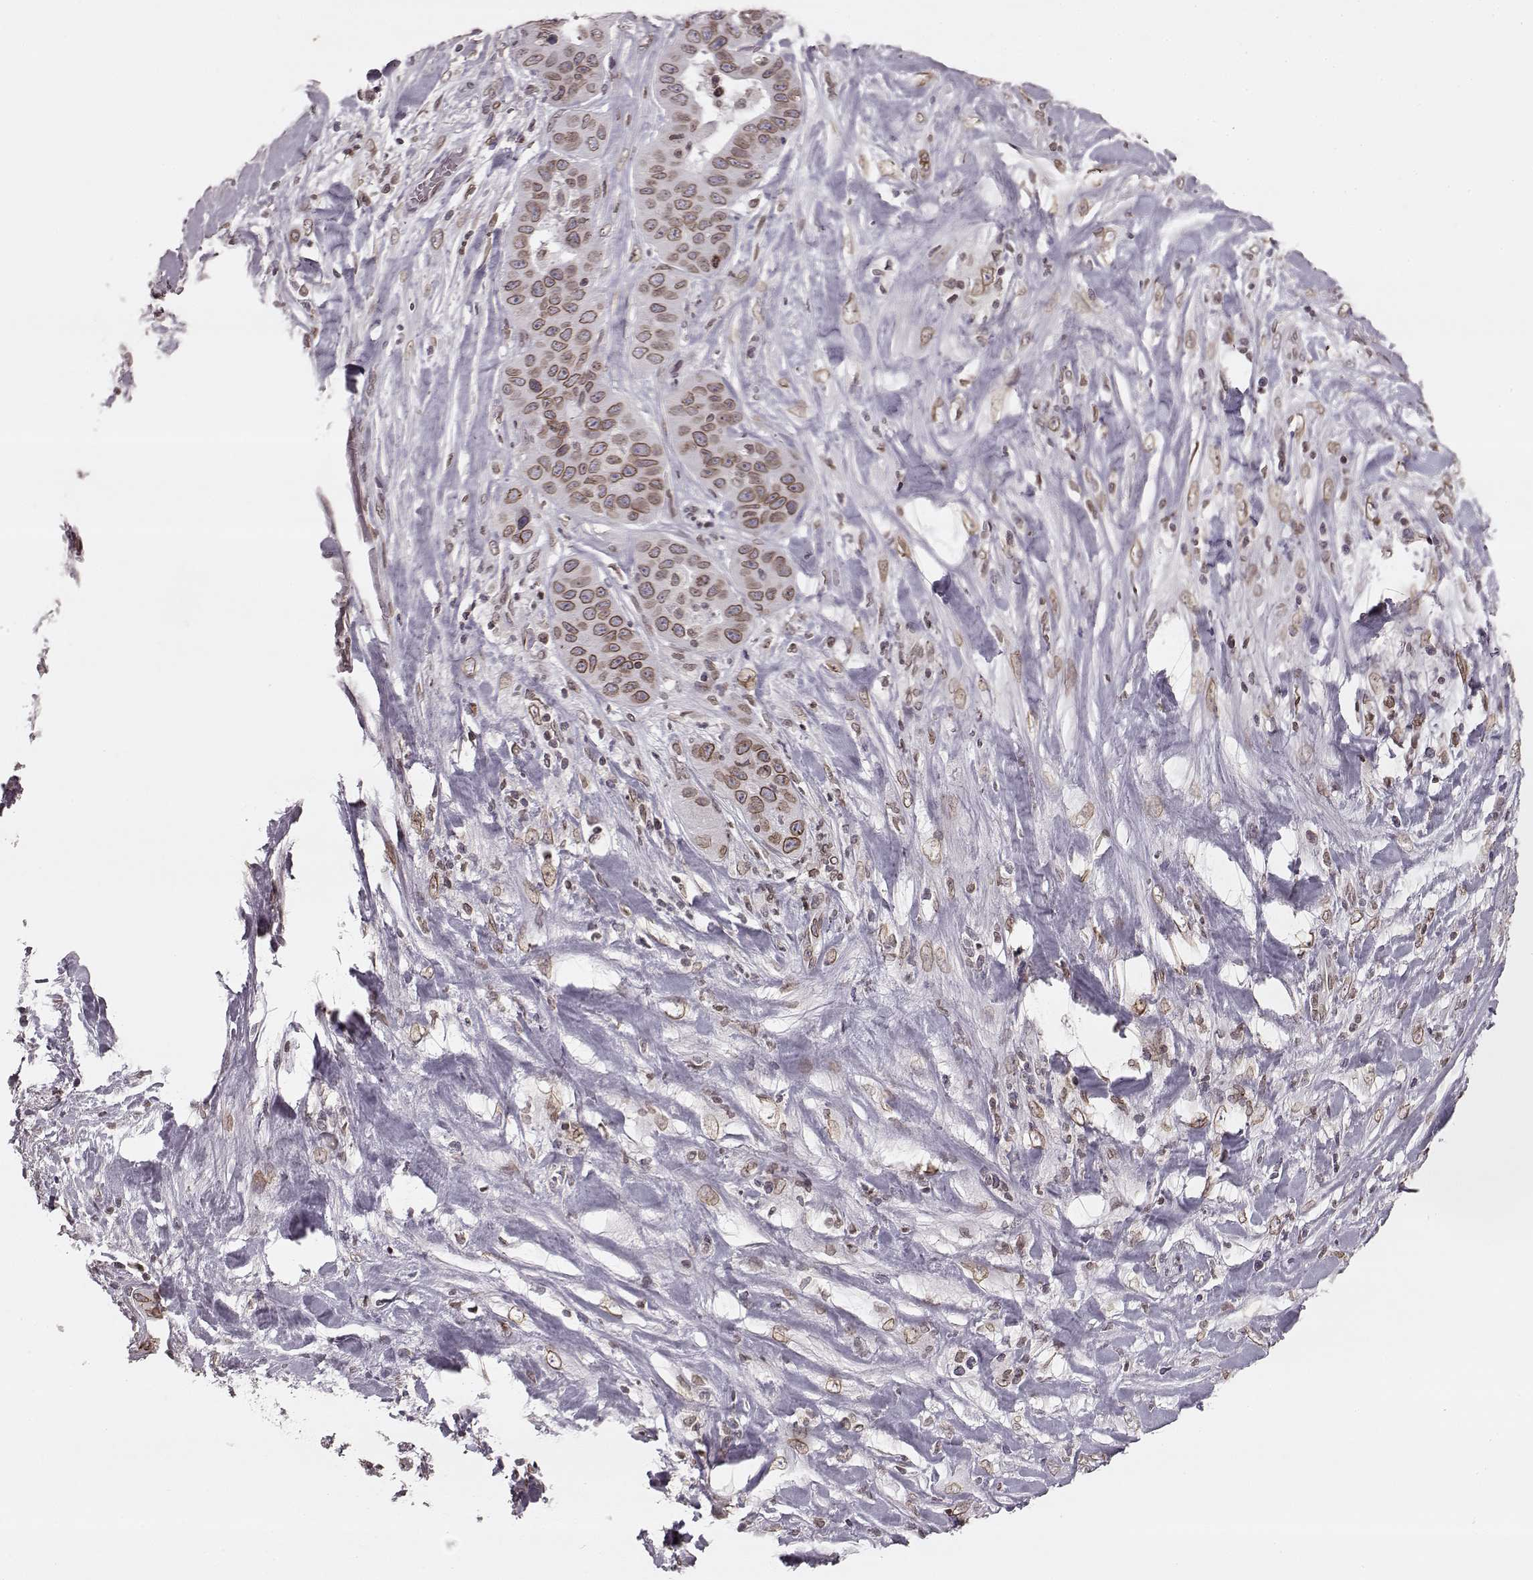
{"staining": {"intensity": "moderate", "quantity": ">75%", "location": "cytoplasmic/membranous,nuclear"}, "tissue": "liver cancer", "cell_type": "Tumor cells", "image_type": "cancer", "snomed": [{"axis": "morphology", "description": "Cholangiocarcinoma"}, {"axis": "topography", "description": "Liver"}], "caption": "A high-resolution histopathology image shows IHC staining of liver cholangiocarcinoma, which demonstrates moderate cytoplasmic/membranous and nuclear expression in about >75% of tumor cells. Nuclei are stained in blue.", "gene": "DCAF12", "patient": {"sex": "female", "age": 52}}